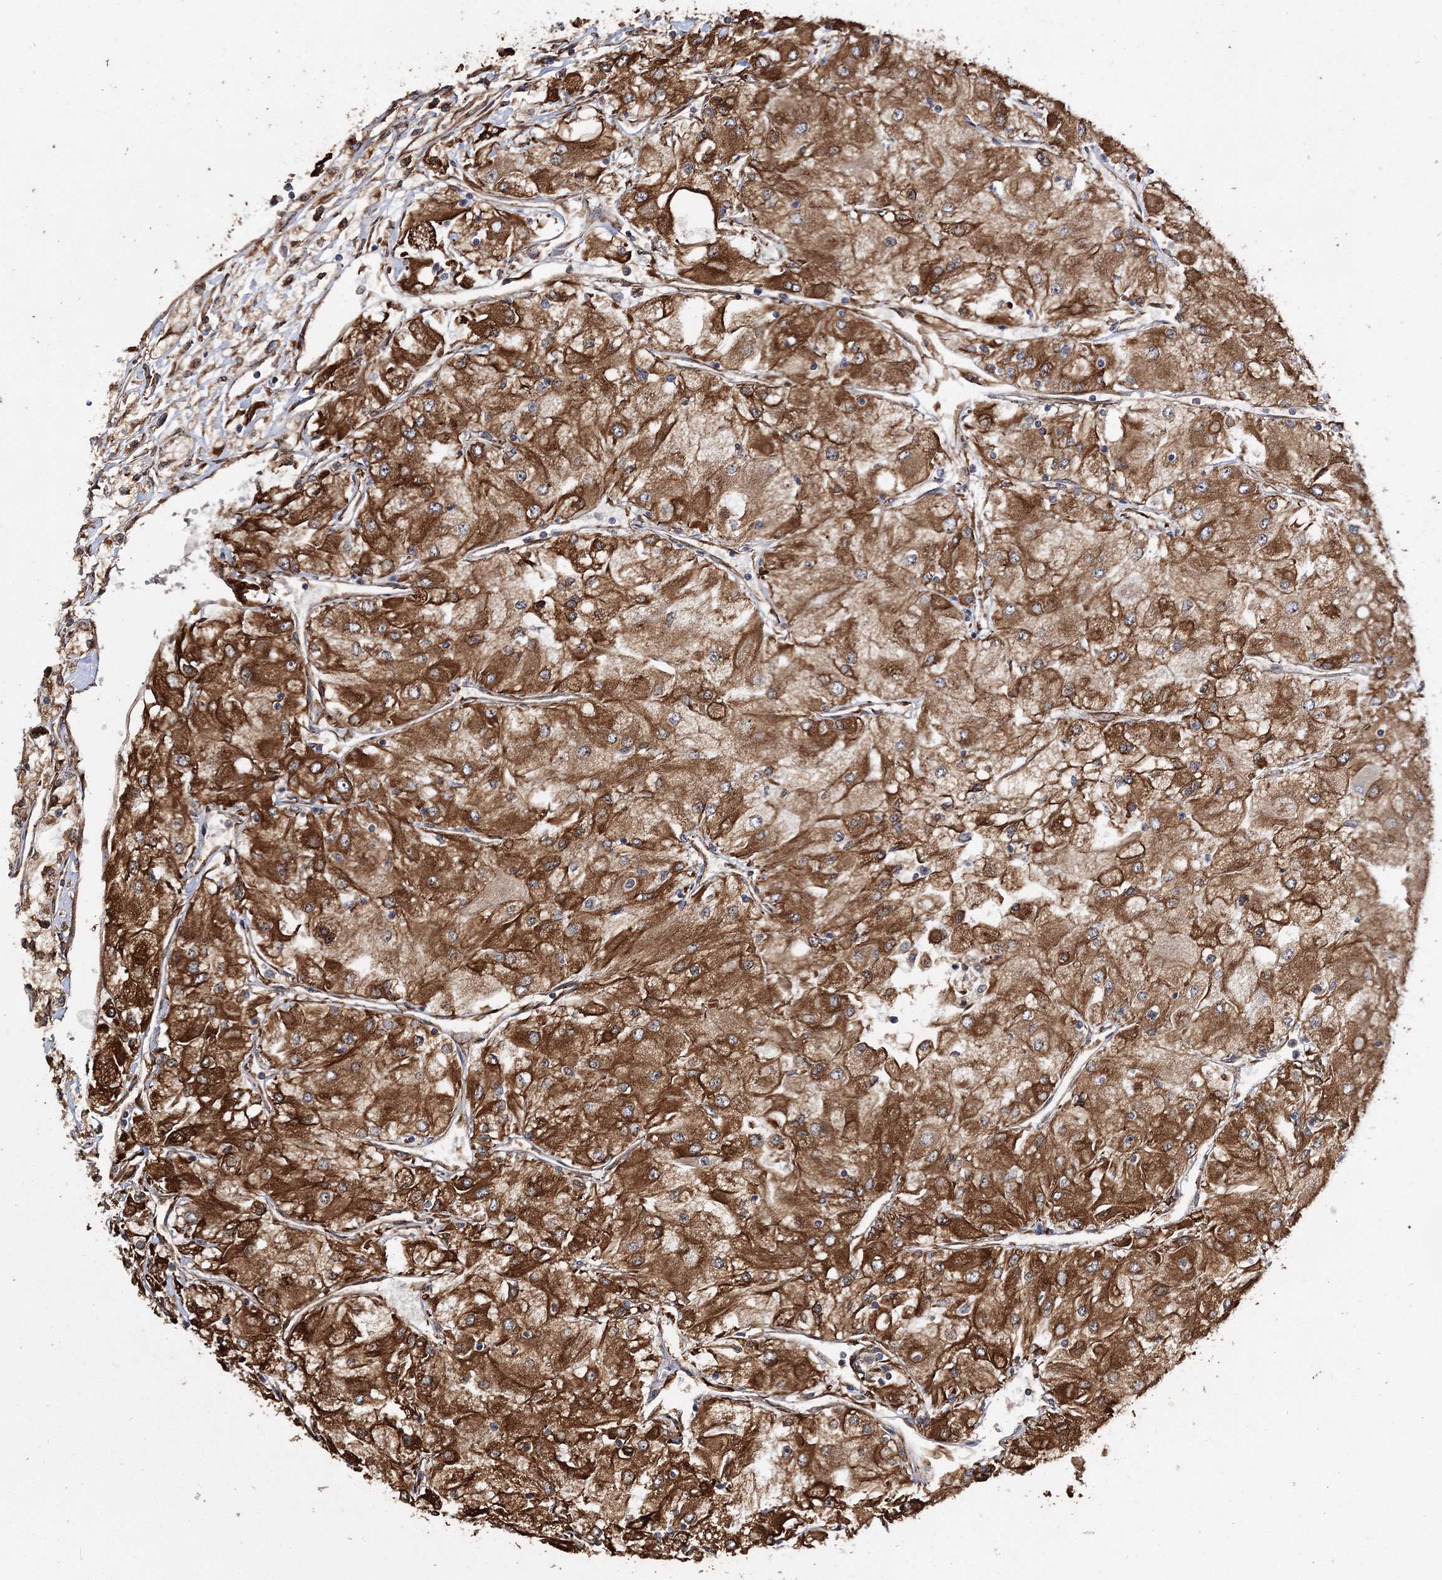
{"staining": {"intensity": "strong", "quantity": ">75%", "location": "cytoplasmic/membranous"}, "tissue": "renal cancer", "cell_type": "Tumor cells", "image_type": "cancer", "snomed": [{"axis": "morphology", "description": "Adenocarcinoma, NOS"}, {"axis": "topography", "description": "Kidney"}], "caption": "Immunohistochemical staining of human renal cancer (adenocarcinoma) exhibits high levels of strong cytoplasmic/membranous protein positivity in about >75% of tumor cells.", "gene": "SCRN3", "patient": {"sex": "male", "age": 80}}